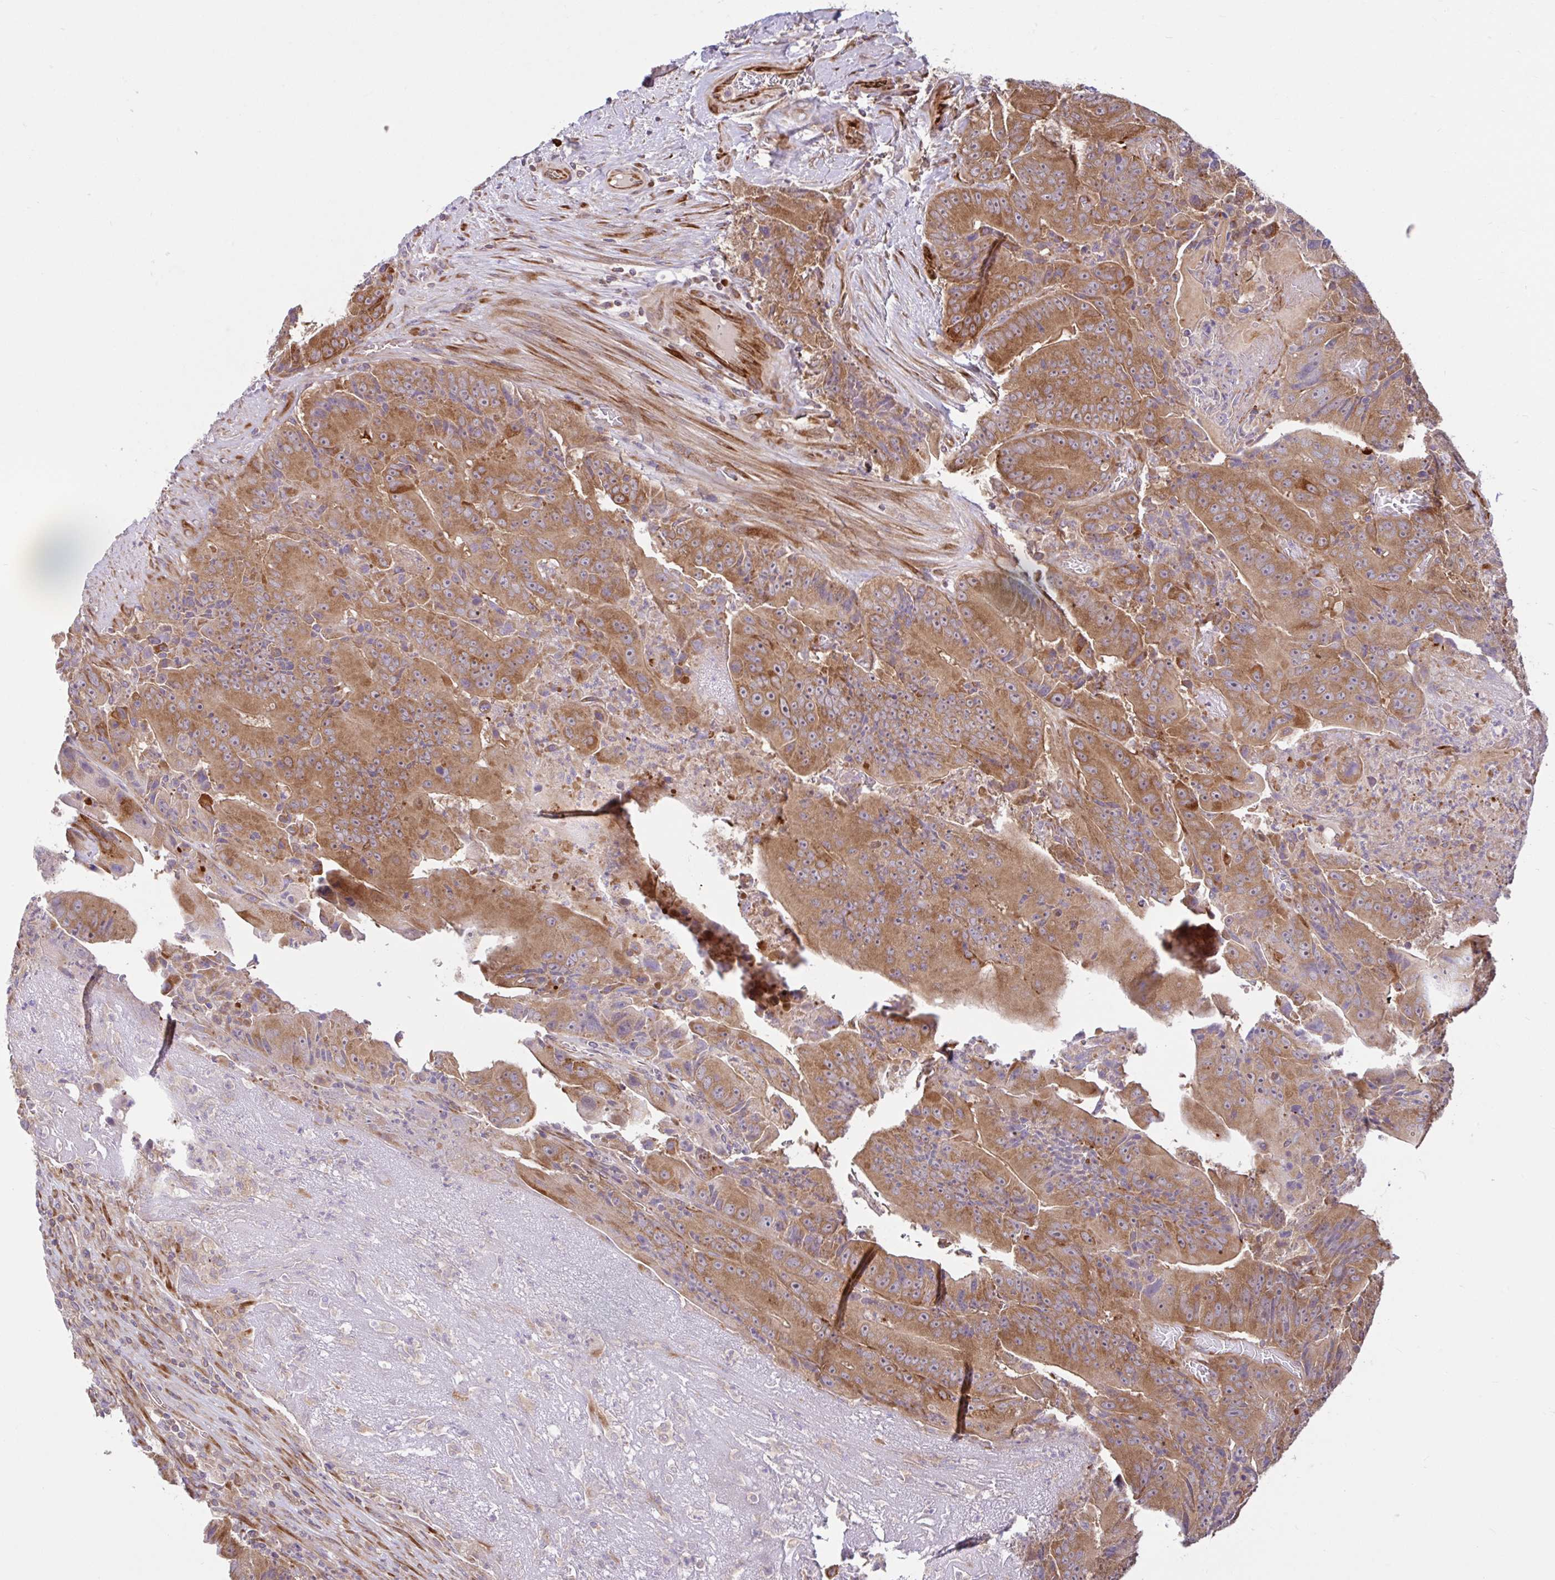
{"staining": {"intensity": "moderate", "quantity": ">75%", "location": "cytoplasmic/membranous"}, "tissue": "colorectal cancer", "cell_type": "Tumor cells", "image_type": "cancer", "snomed": [{"axis": "morphology", "description": "Adenocarcinoma, NOS"}, {"axis": "topography", "description": "Colon"}], "caption": "This image displays adenocarcinoma (colorectal) stained with immunohistochemistry to label a protein in brown. The cytoplasmic/membranous of tumor cells show moderate positivity for the protein. Nuclei are counter-stained blue.", "gene": "NTPCR", "patient": {"sex": "female", "age": 86}}